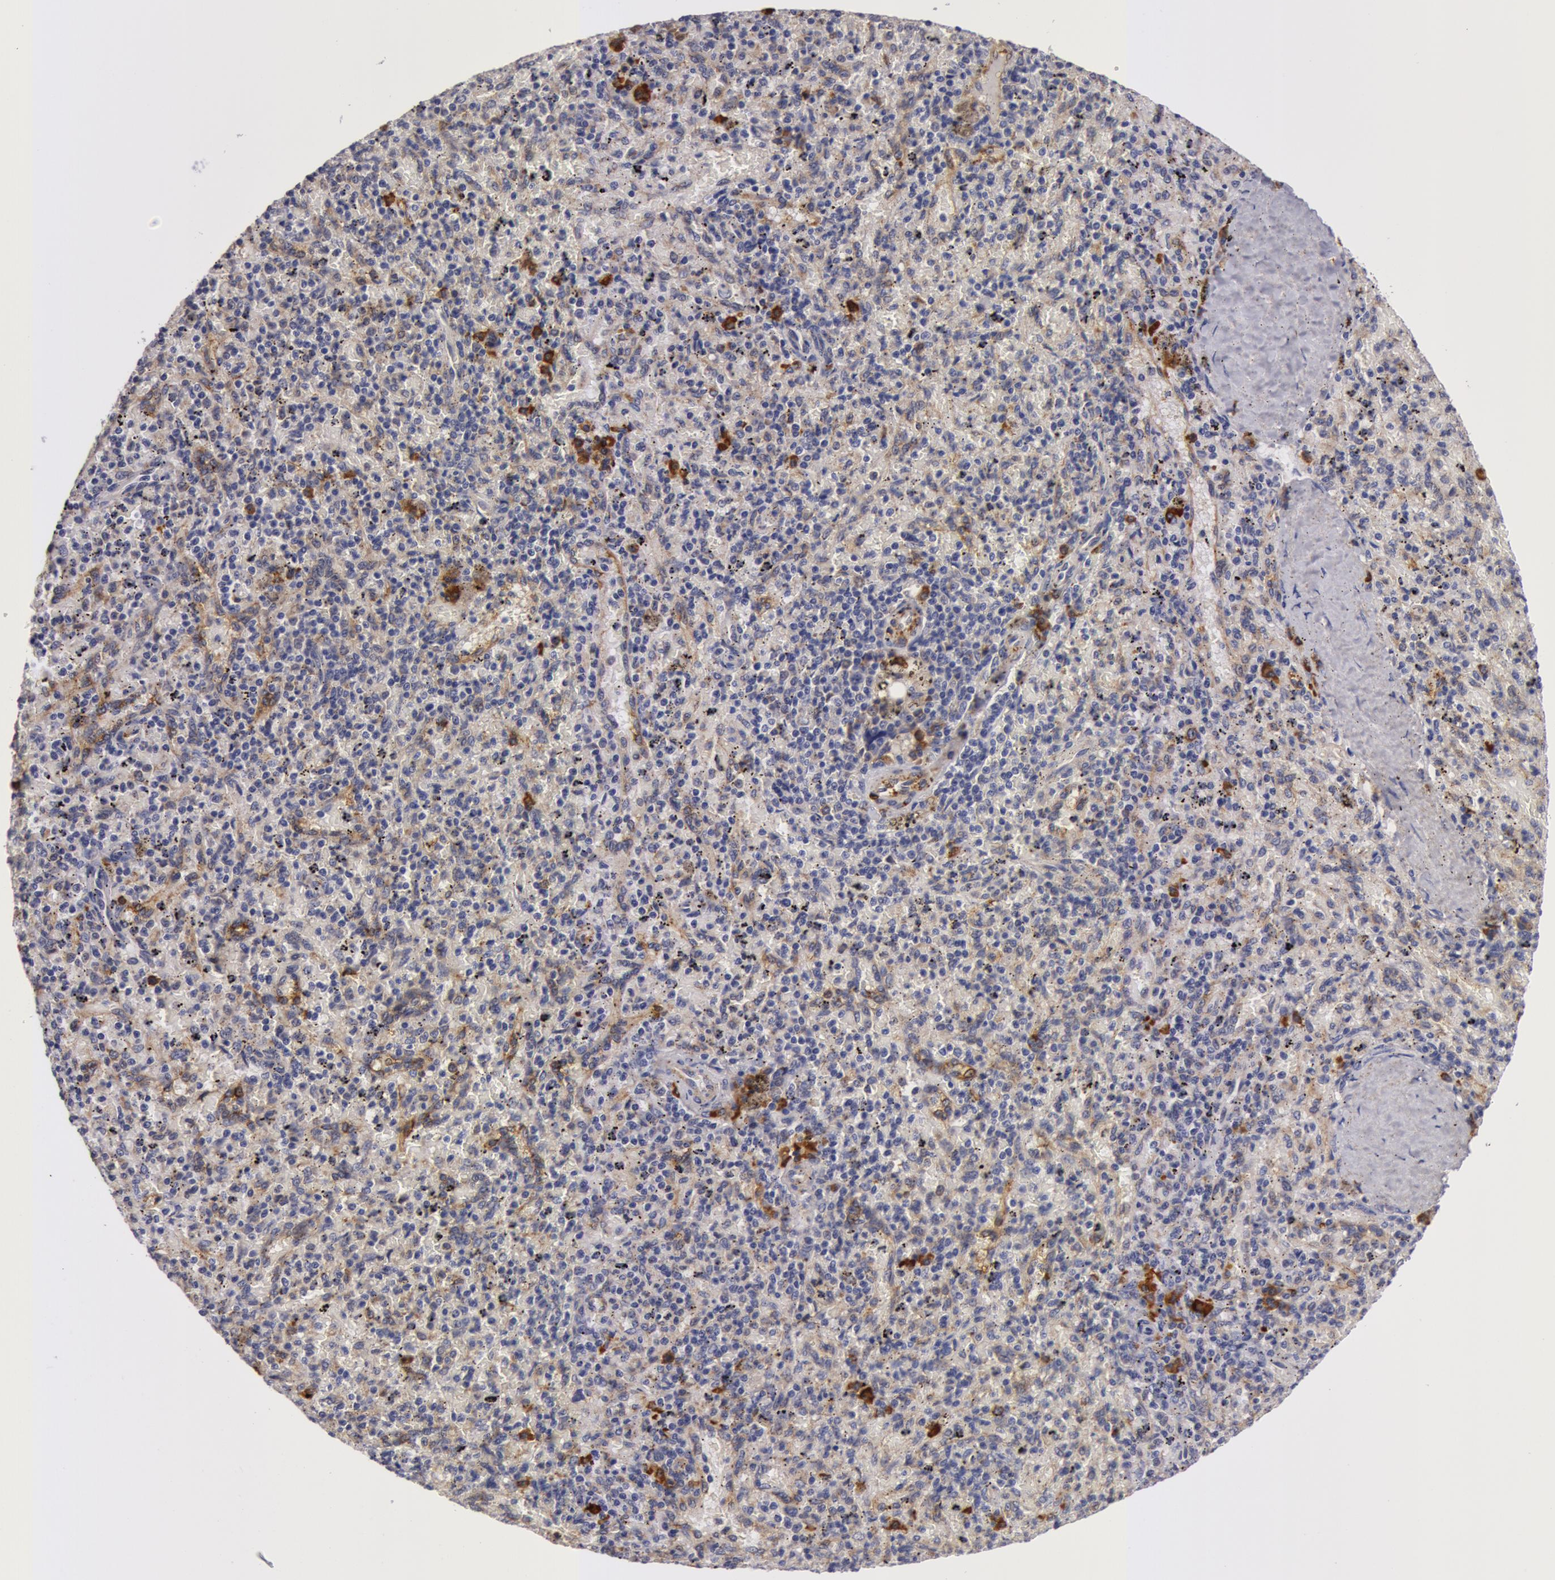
{"staining": {"intensity": "strong", "quantity": "<25%", "location": "cytoplasmic/membranous"}, "tissue": "spleen", "cell_type": "Cells in red pulp", "image_type": "normal", "snomed": [{"axis": "morphology", "description": "Normal tissue, NOS"}, {"axis": "topography", "description": "Spleen"}], "caption": "Protein staining exhibits strong cytoplasmic/membranous expression in approximately <25% of cells in red pulp in benign spleen. (brown staining indicates protein expression, while blue staining denotes nuclei).", "gene": "IL23A", "patient": {"sex": "female", "age": 43}}